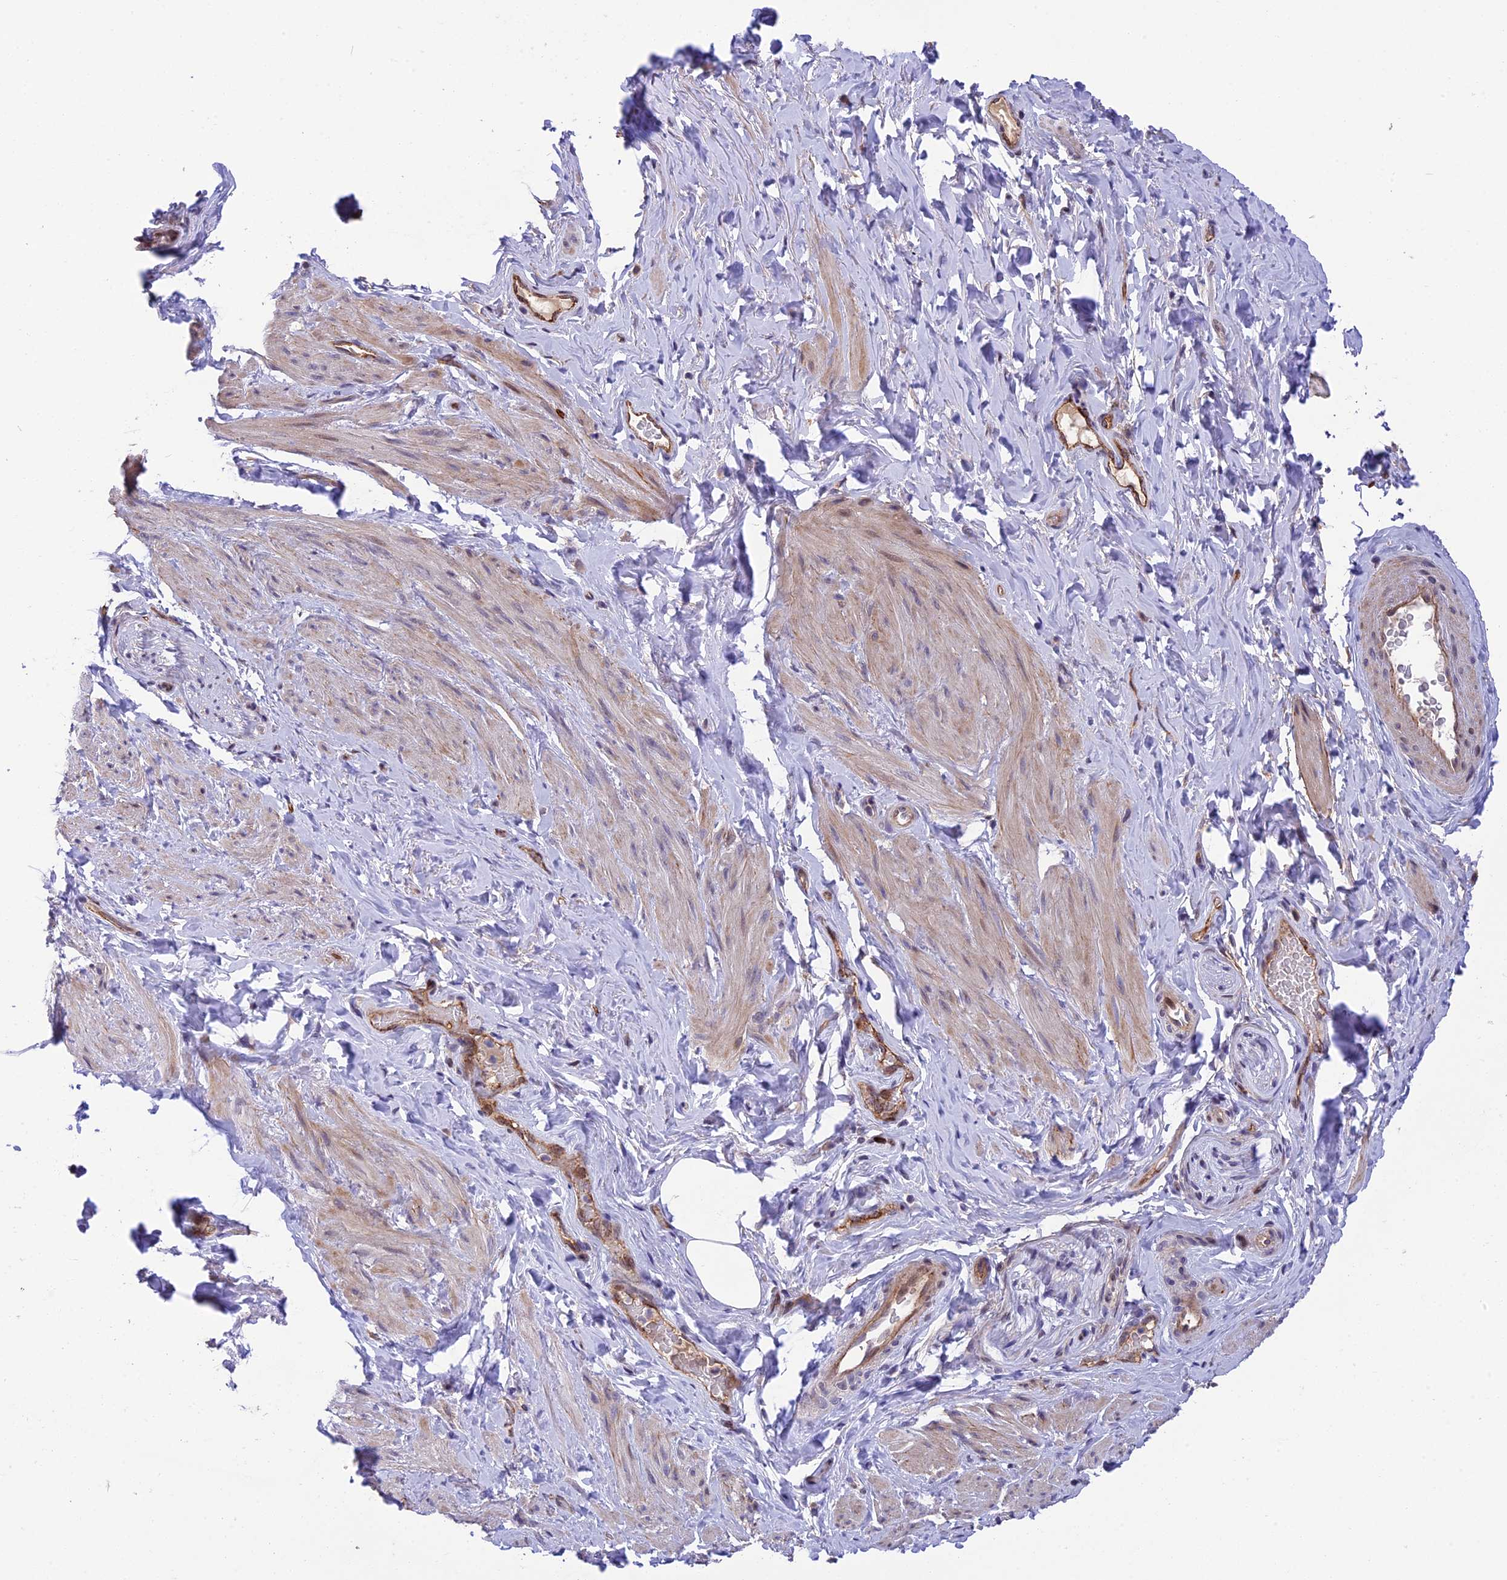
{"staining": {"intensity": "weak", "quantity": "25%-75%", "location": "cytoplasmic/membranous"}, "tissue": "smooth muscle", "cell_type": "Smooth muscle cells", "image_type": "normal", "snomed": [{"axis": "morphology", "description": "Normal tissue, NOS"}, {"axis": "topography", "description": "Smooth muscle"}, {"axis": "topography", "description": "Peripheral nerve tissue"}], "caption": "The micrograph reveals immunohistochemical staining of unremarkable smooth muscle. There is weak cytoplasmic/membranous staining is identified in approximately 25%-75% of smooth muscle cells.", "gene": "MFSD2A", "patient": {"sex": "male", "age": 69}}